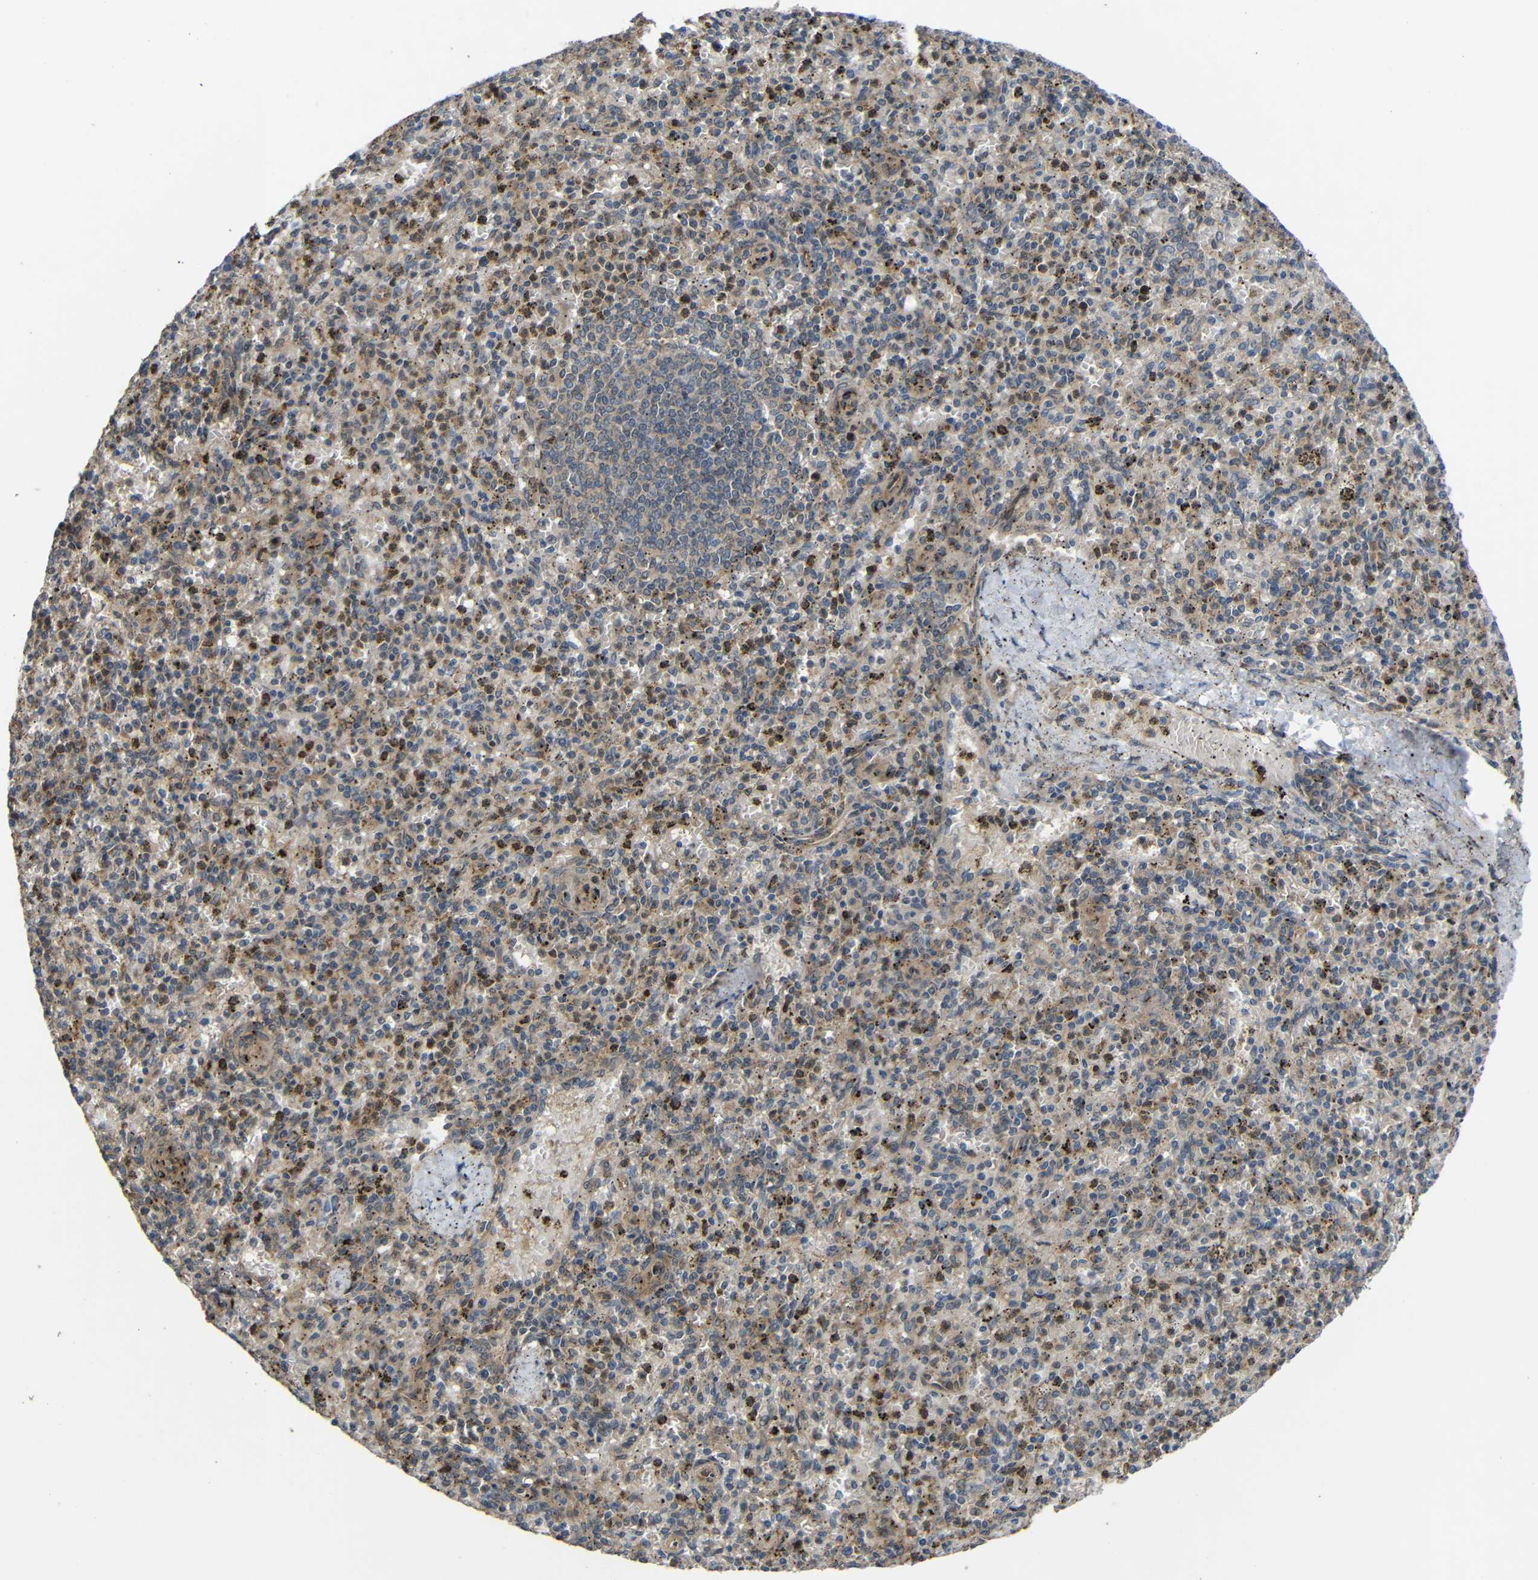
{"staining": {"intensity": "weak", "quantity": ">75%", "location": "cytoplasmic/membranous"}, "tissue": "spleen", "cell_type": "Cells in red pulp", "image_type": "normal", "snomed": [{"axis": "morphology", "description": "Normal tissue, NOS"}, {"axis": "topography", "description": "Spleen"}], "caption": "A micrograph of spleen stained for a protein displays weak cytoplasmic/membranous brown staining in cells in red pulp. Immunohistochemistry (ihc) stains the protein of interest in brown and the nuclei are stained blue.", "gene": "CHST9", "patient": {"sex": "male", "age": 72}}